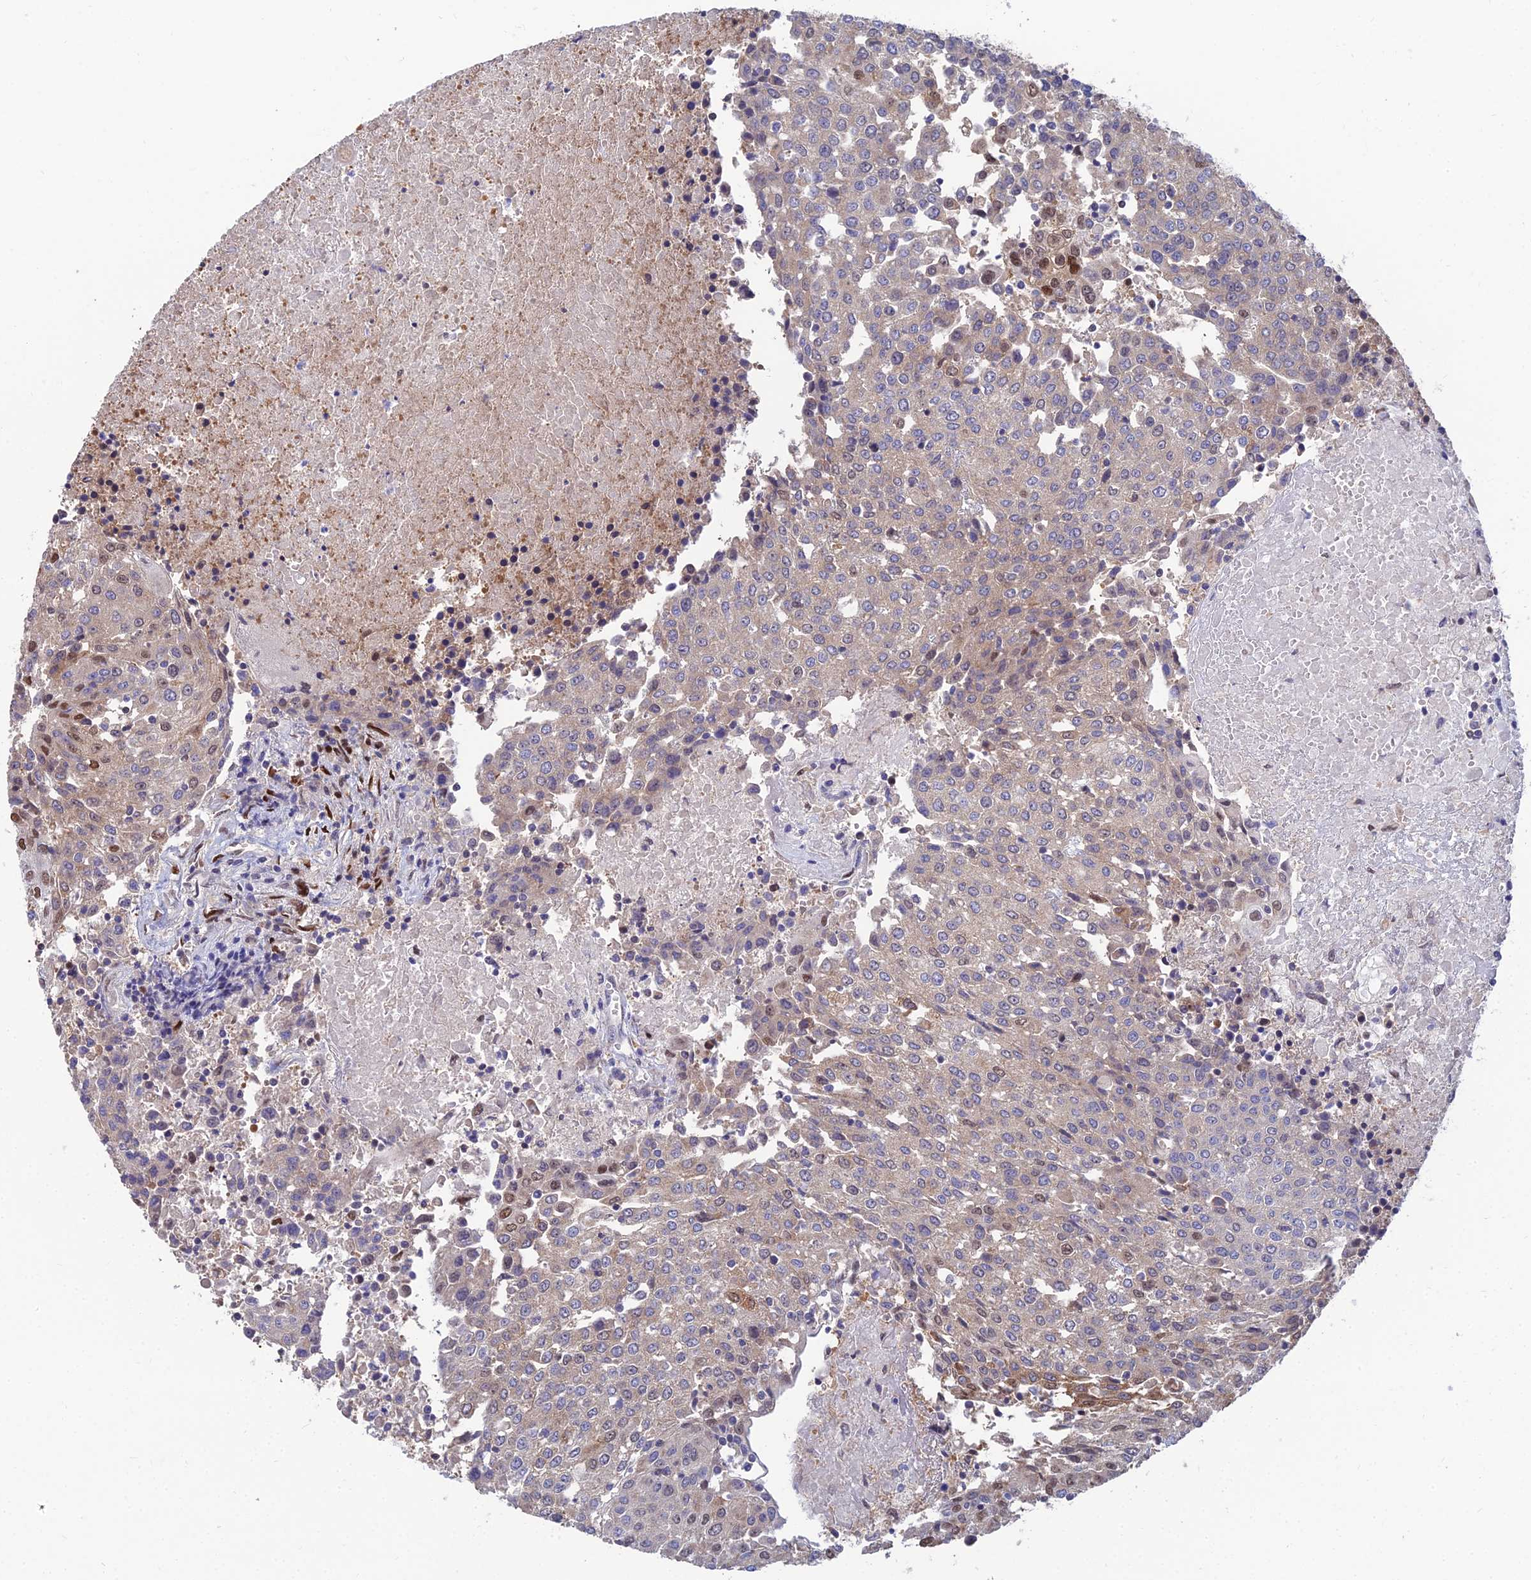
{"staining": {"intensity": "moderate", "quantity": "<25%", "location": "cytoplasmic/membranous,nuclear"}, "tissue": "urothelial cancer", "cell_type": "Tumor cells", "image_type": "cancer", "snomed": [{"axis": "morphology", "description": "Urothelial carcinoma, High grade"}, {"axis": "topography", "description": "Urinary bladder"}], "caption": "IHC (DAB (3,3'-diaminobenzidine)) staining of urothelial carcinoma (high-grade) reveals moderate cytoplasmic/membranous and nuclear protein staining in approximately <25% of tumor cells.", "gene": "DNPEP", "patient": {"sex": "female", "age": 85}}